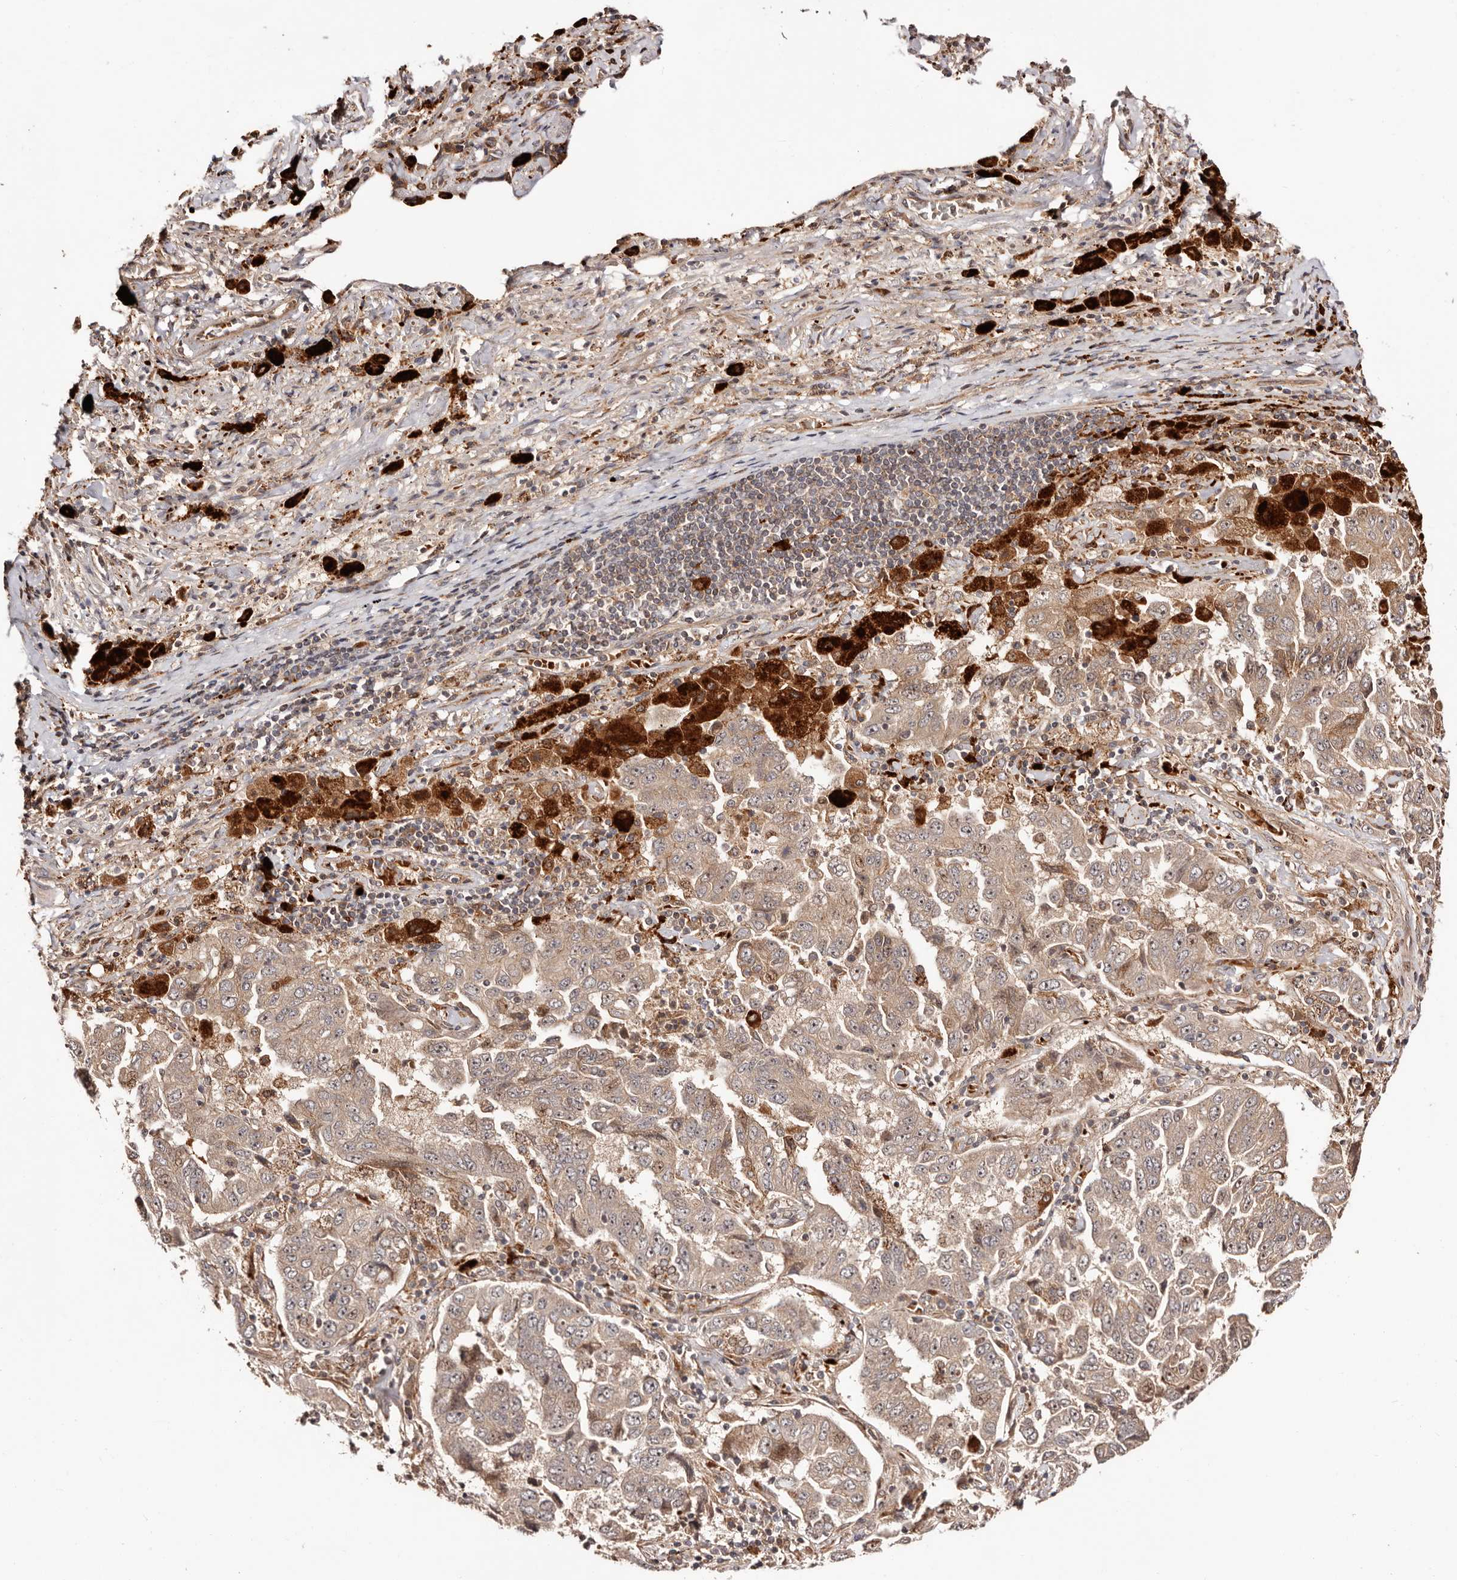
{"staining": {"intensity": "weak", "quantity": "25%-75%", "location": "cytoplasmic/membranous,nuclear"}, "tissue": "lung cancer", "cell_type": "Tumor cells", "image_type": "cancer", "snomed": [{"axis": "morphology", "description": "Adenocarcinoma, NOS"}, {"axis": "topography", "description": "Lung"}], "caption": "This is a micrograph of IHC staining of lung adenocarcinoma, which shows weak staining in the cytoplasmic/membranous and nuclear of tumor cells.", "gene": "PTPN22", "patient": {"sex": "female", "age": 51}}